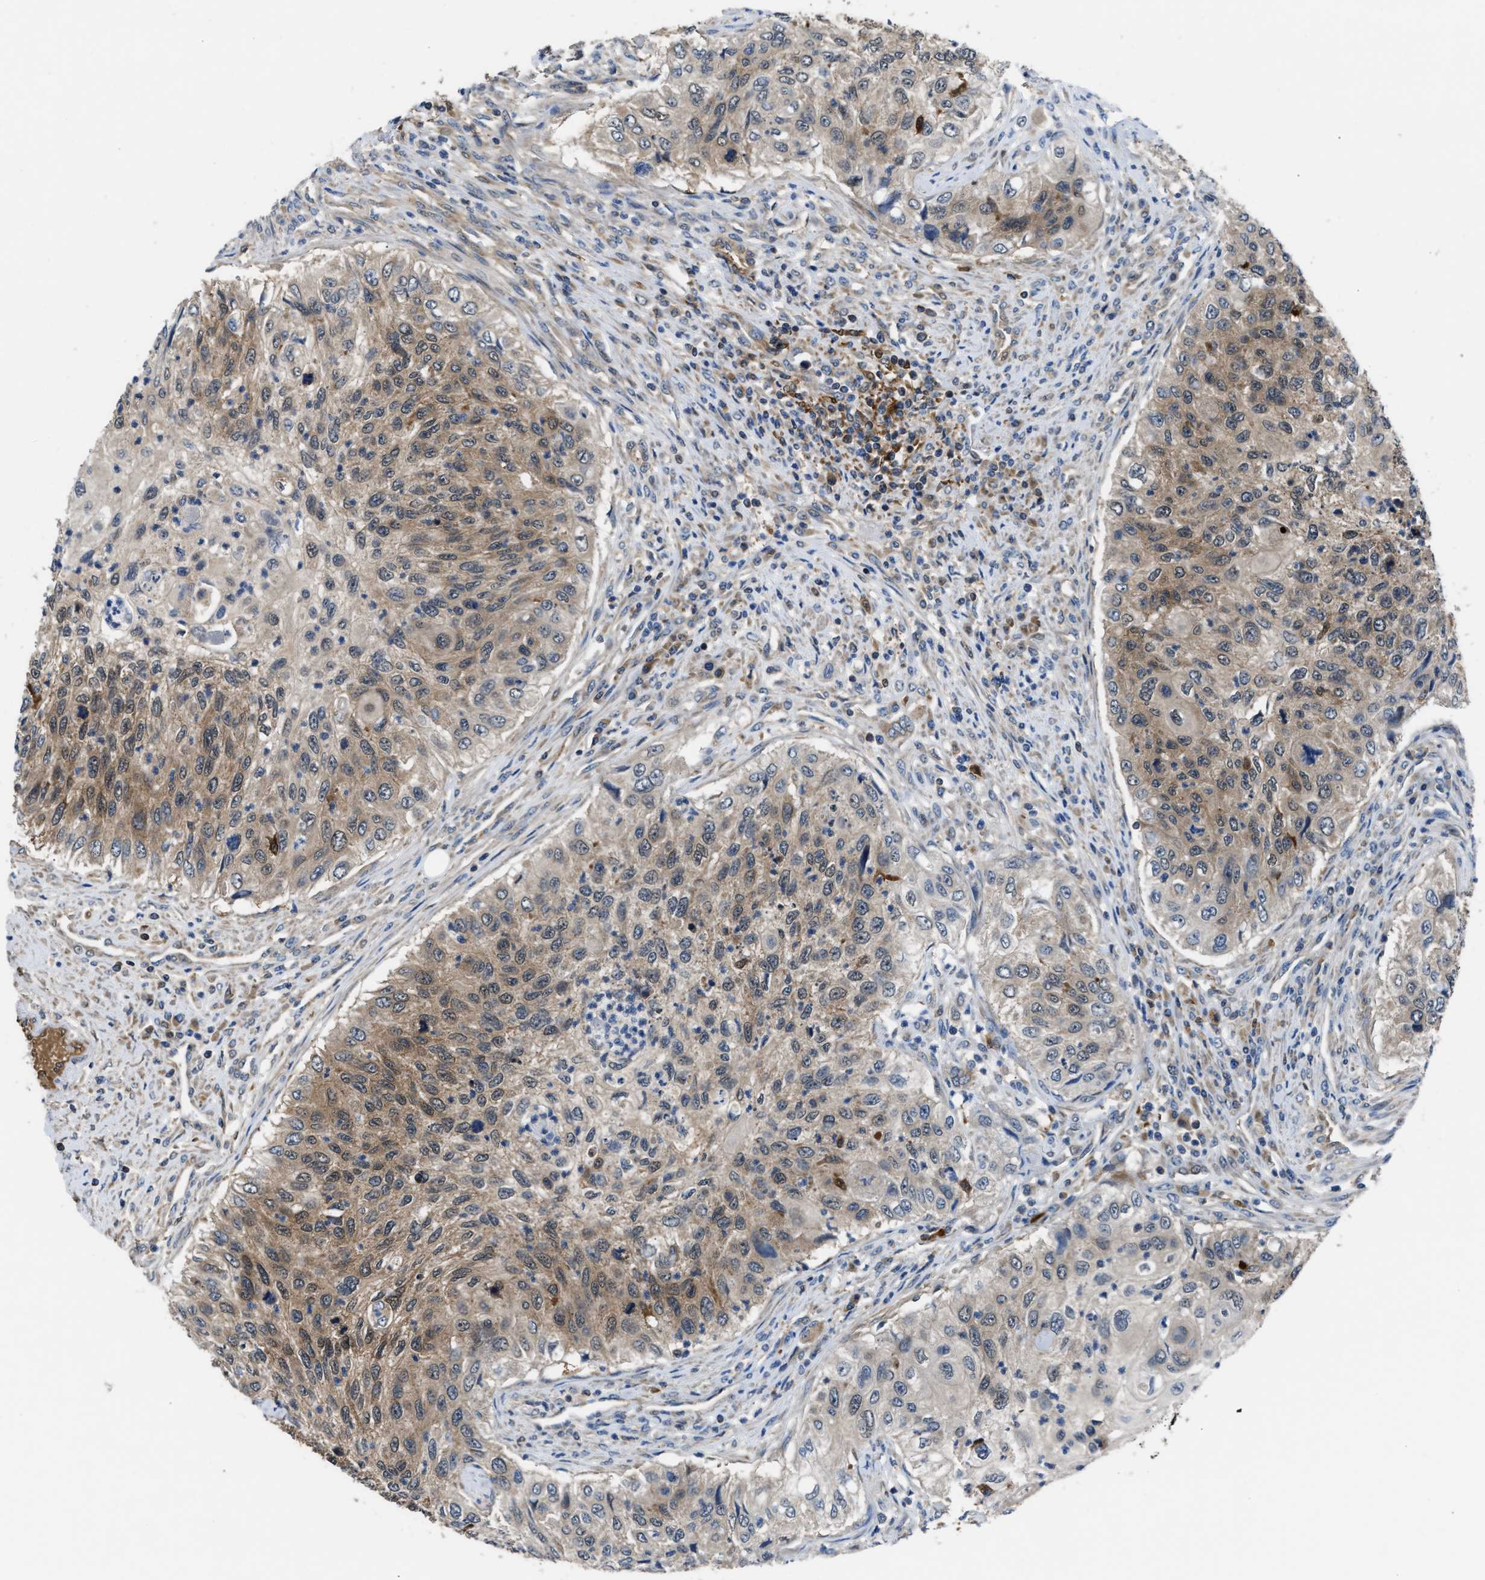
{"staining": {"intensity": "moderate", "quantity": ">75%", "location": "cytoplasmic/membranous"}, "tissue": "urothelial cancer", "cell_type": "Tumor cells", "image_type": "cancer", "snomed": [{"axis": "morphology", "description": "Urothelial carcinoma, High grade"}, {"axis": "topography", "description": "Urinary bladder"}], "caption": "Immunohistochemical staining of human high-grade urothelial carcinoma exhibits moderate cytoplasmic/membranous protein staining in approximately >75% of tumor cells. The staining was performed using DAB (3,3'-diaminobenzidine) to visualize the protein expression in brown, while the nuclei were stained in blue with hematoxylin (Magnification: 20x).", "gene": "PPA1", "patient": {"sex": "female", "age": 60}}